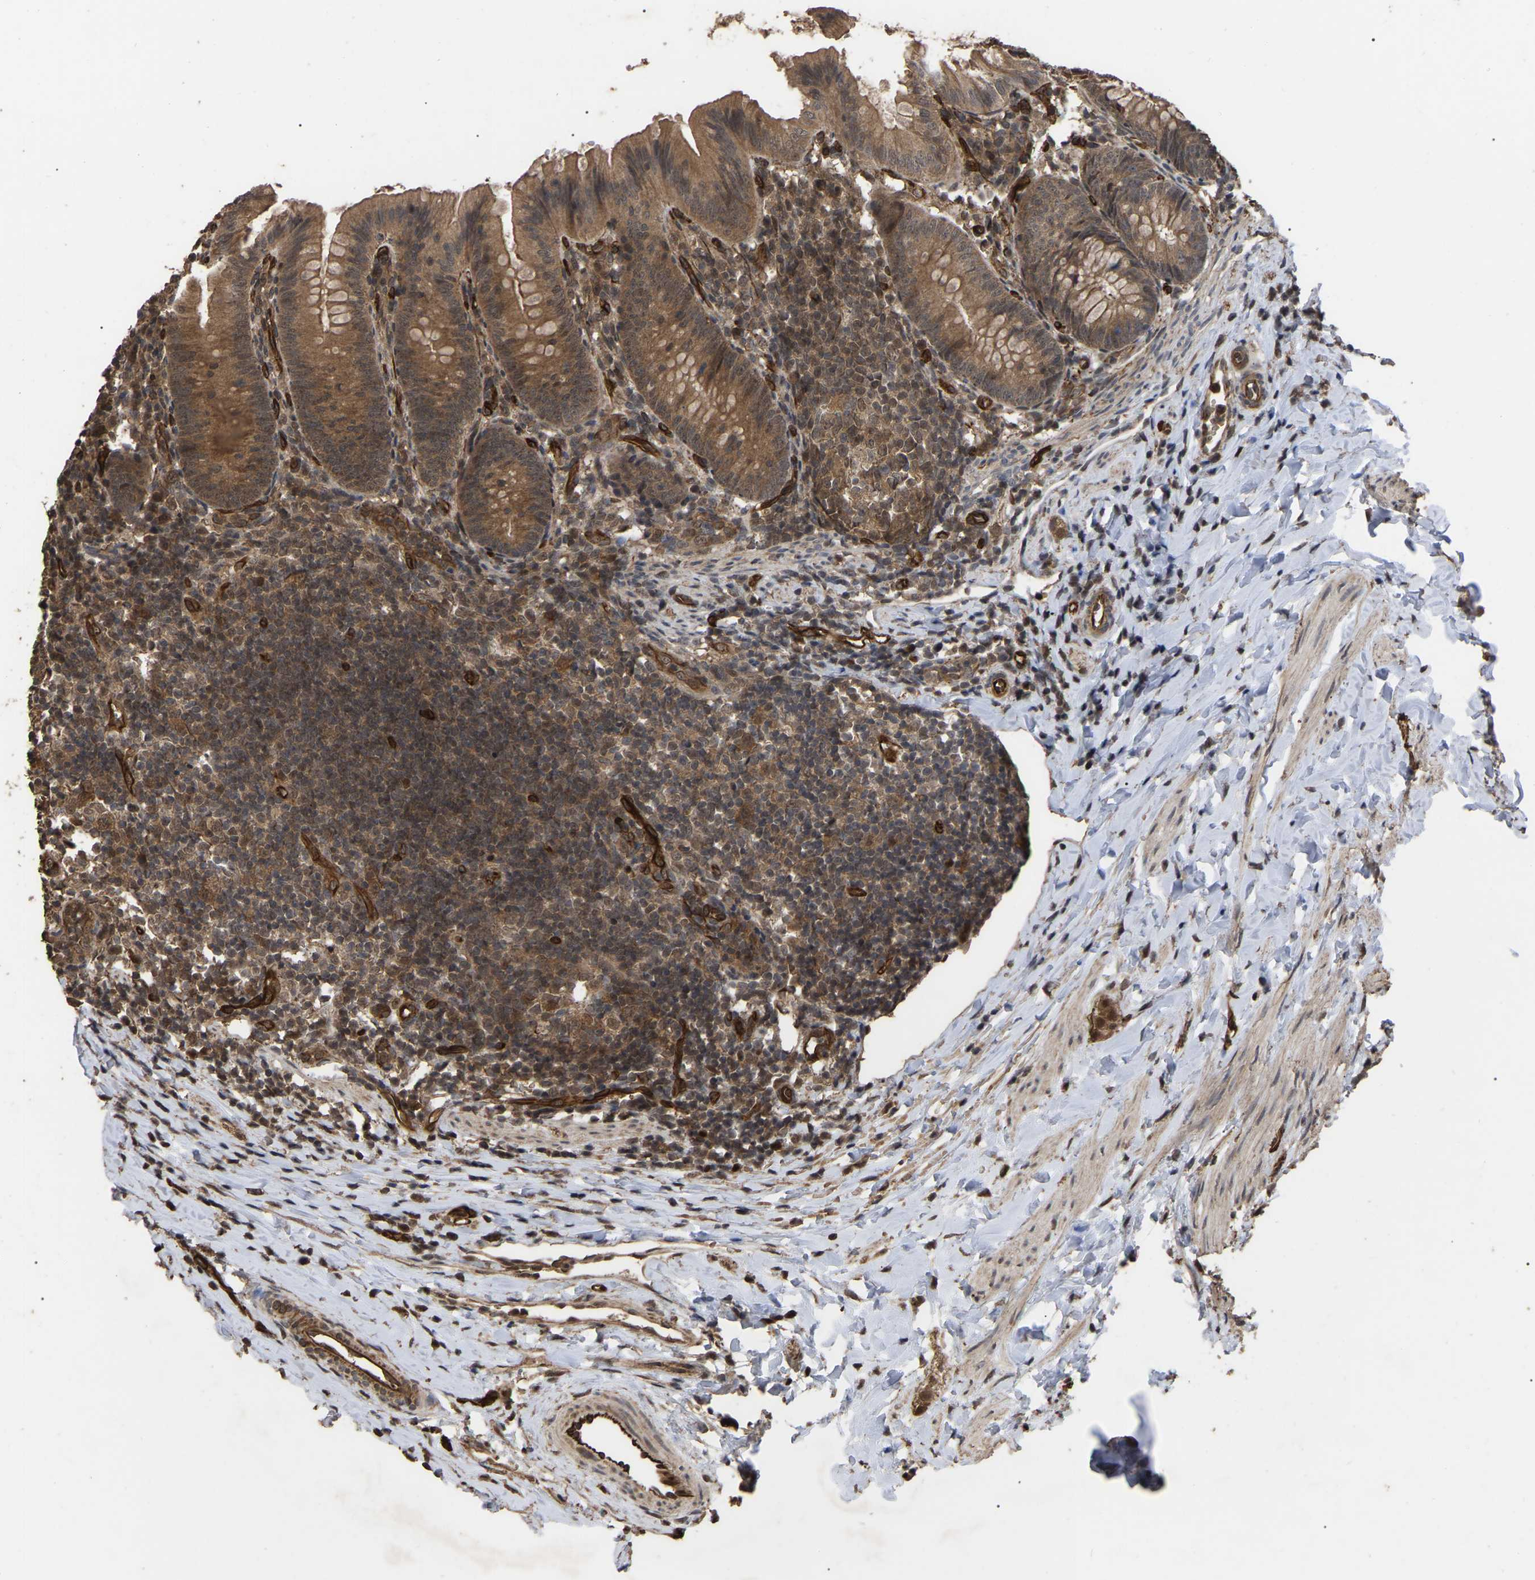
{"staining": {"intensity": "moderate", "quantity": ">75%", "location": "cytoplasmic/membranous"}, "tissue": "appendix", "cell_type": "Glandular cells", "image_type": "normal", "snomed": [{"axis": "morphology", "description": "Normal tissue, NOS"}, {"axis": "topography", "description": "Appendix"}], "caption": "Moderate cytoplasmic/membranous positivity is seen in about >75% of glandular cells in normal appendix.", "gene": "FAM161B", "patient": {"sex": "male", "age": 1}}